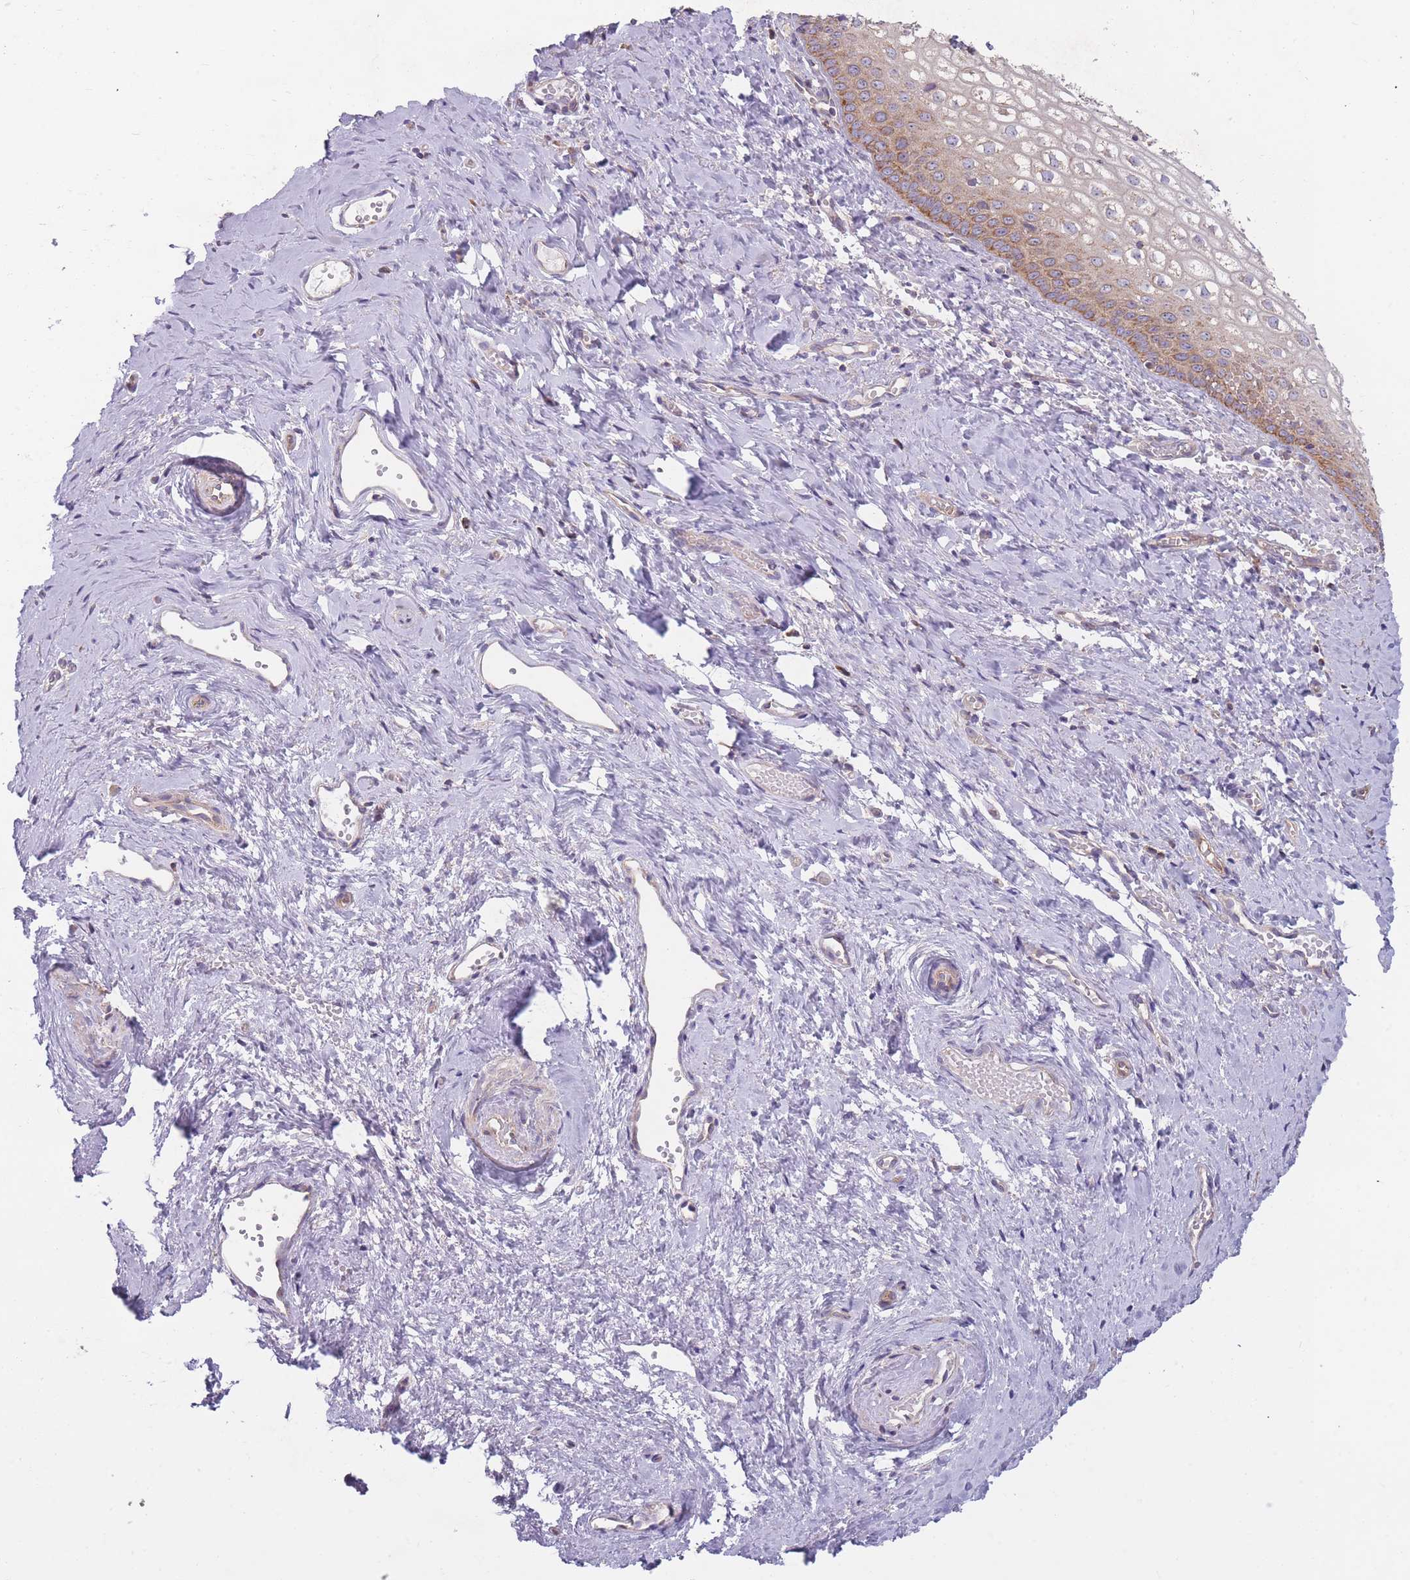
{"staining": {"intensity": "moderate", "quantity": "25%-75%", "location": "cytoplasmic/membranous"}, "tissue": "vagina", "cell_type": "Squamous epithelial cells", "image_type": "normal", "snomed": [{"axis": "morphology", "description": "Normal tissue, NOS"}, {"axis": "topography", "description": "Vagina"}], "caption": "DAB (3,3'-diaminobenzidine) immunohistochemical staining of normal human vagina displays moderate cytoplasmic/membranous protein expression in about 25%-75% of squamous epithelial cells.", "gene": "ENSG00000255639", "patient": {"sex": "female", "age": 59}}